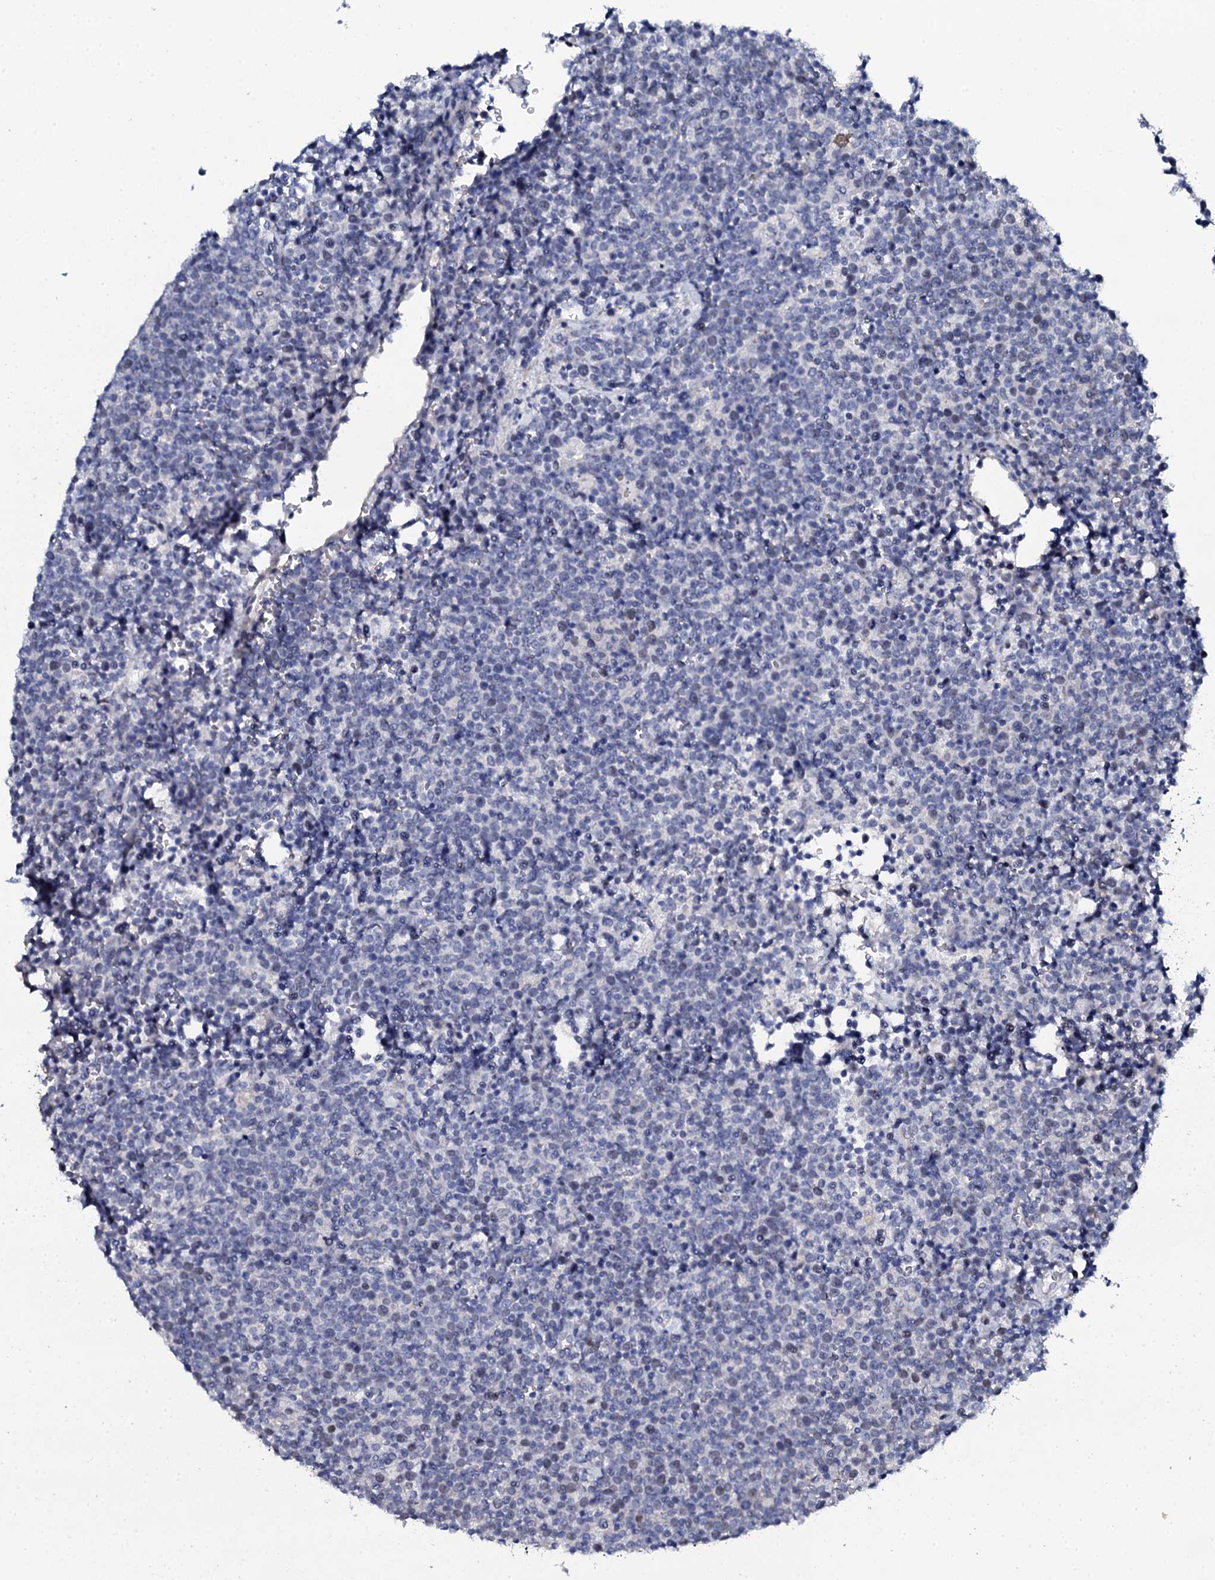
{"staining": {"intensity": "weak", "quantity": "<25%", "location": "nuclear"}, "tissue": "lymphoma", "cell_type": "Tumor cells", "image_type": "cancer", "snomed": [{"axis": "morphology", "description": "Malignant lymphoma, non-Hodgkin's type, High grade"}, {"axis": "topography", "description": "Lymph node"}], "caption": "IHC micrograph of neoplastic tissue: malignant lymphoma, non-Hodgkin's type (high-grade) stained with DAB (3,3'-diaminobenzidine) demonstrates no significant protein staining in tumor cells.", "gene": "NUDT13", "patient": {"sex": "male", "age": 61}}